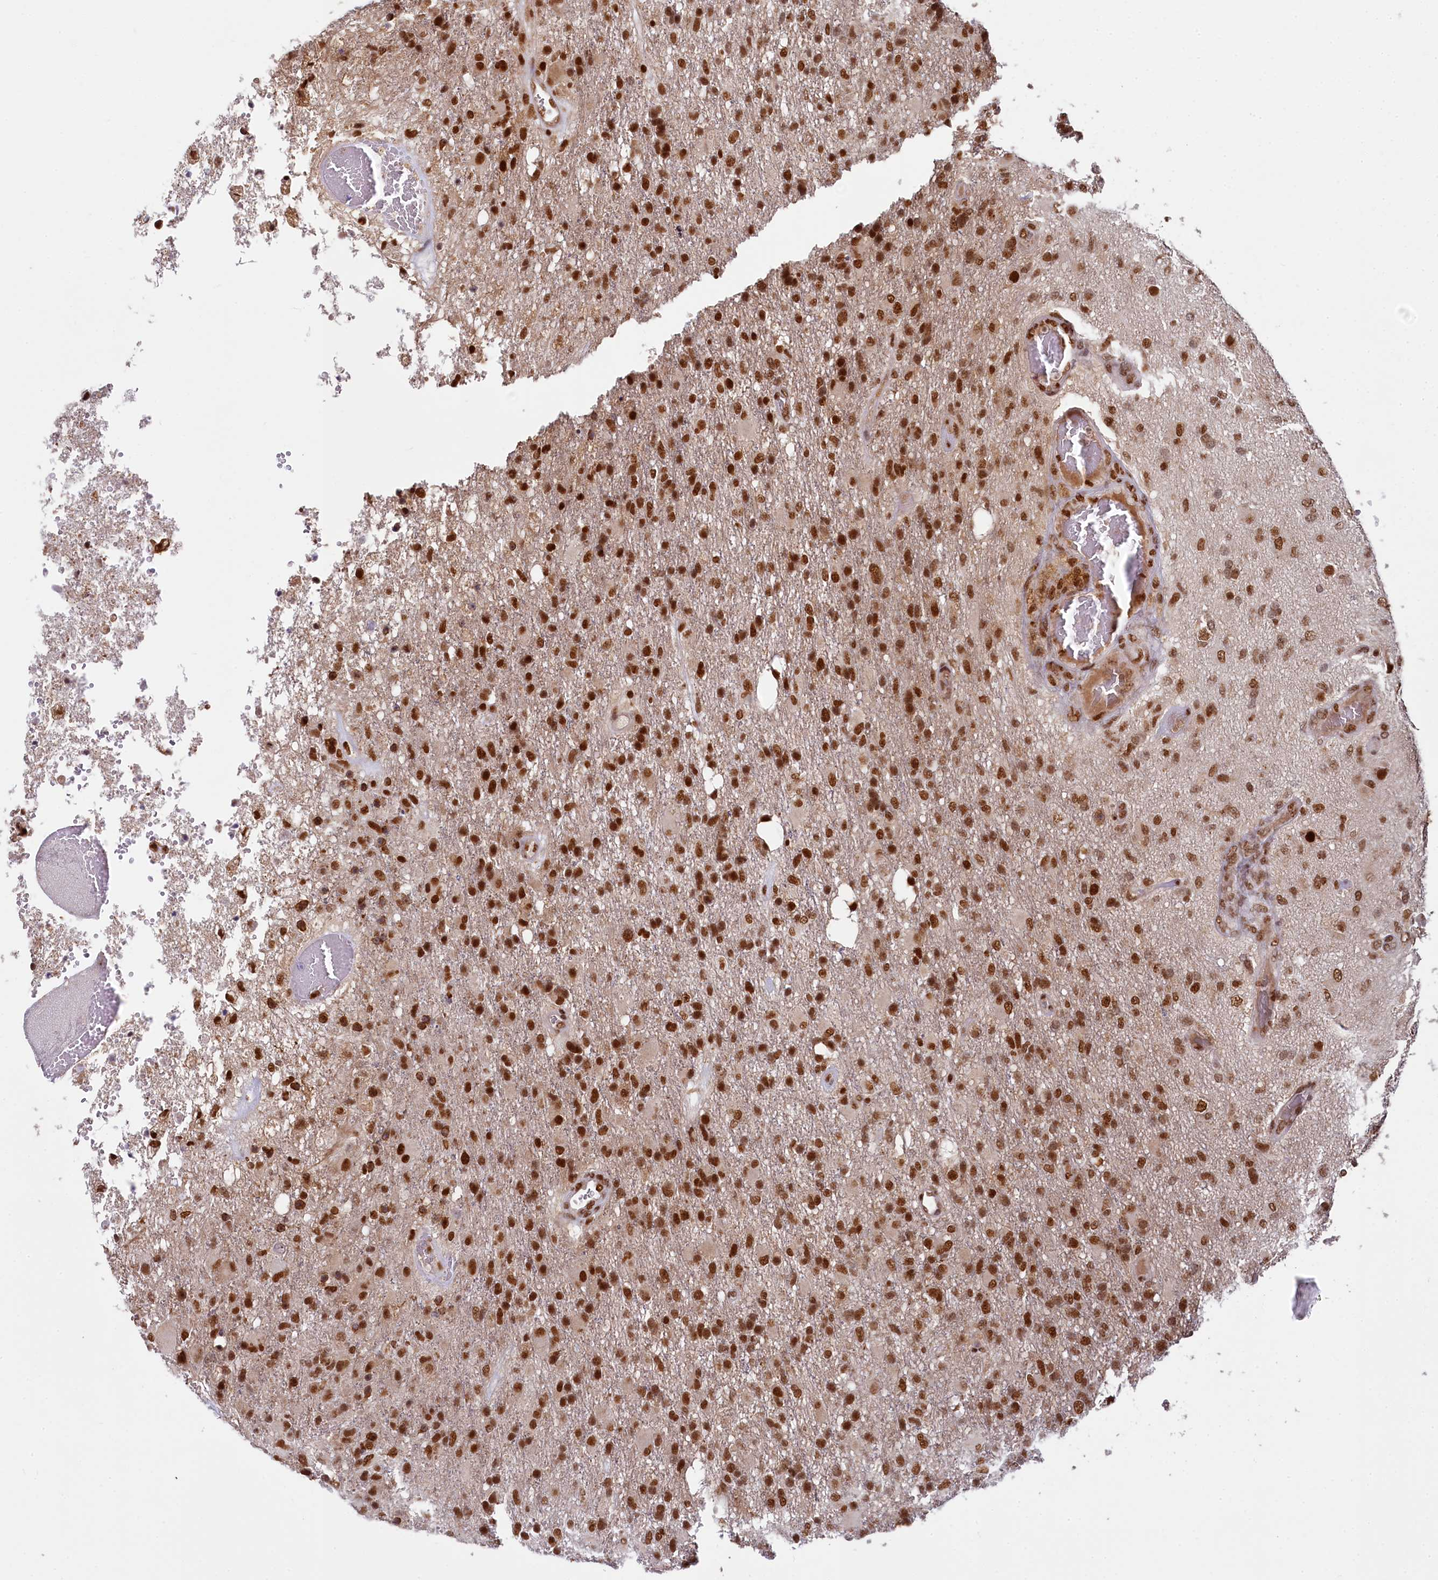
{"staining": {"intensity": "strong", "quantity": ">75%", "location": "nuclear"}, "tissue": "glioma", "cell_type": "Tumor cells", "image_type": "cancer", "snomed": [{"axis": "morphology", "description": "Glioma, malignant, High grade"}, {"axis": "topography", "description": "Brain"}], "caption": "Glioma stained with a protein marker reveals strong staining in tumor cells.", "gene": "PPHLN1", "patient": {"sex": "female", "age": 74}}